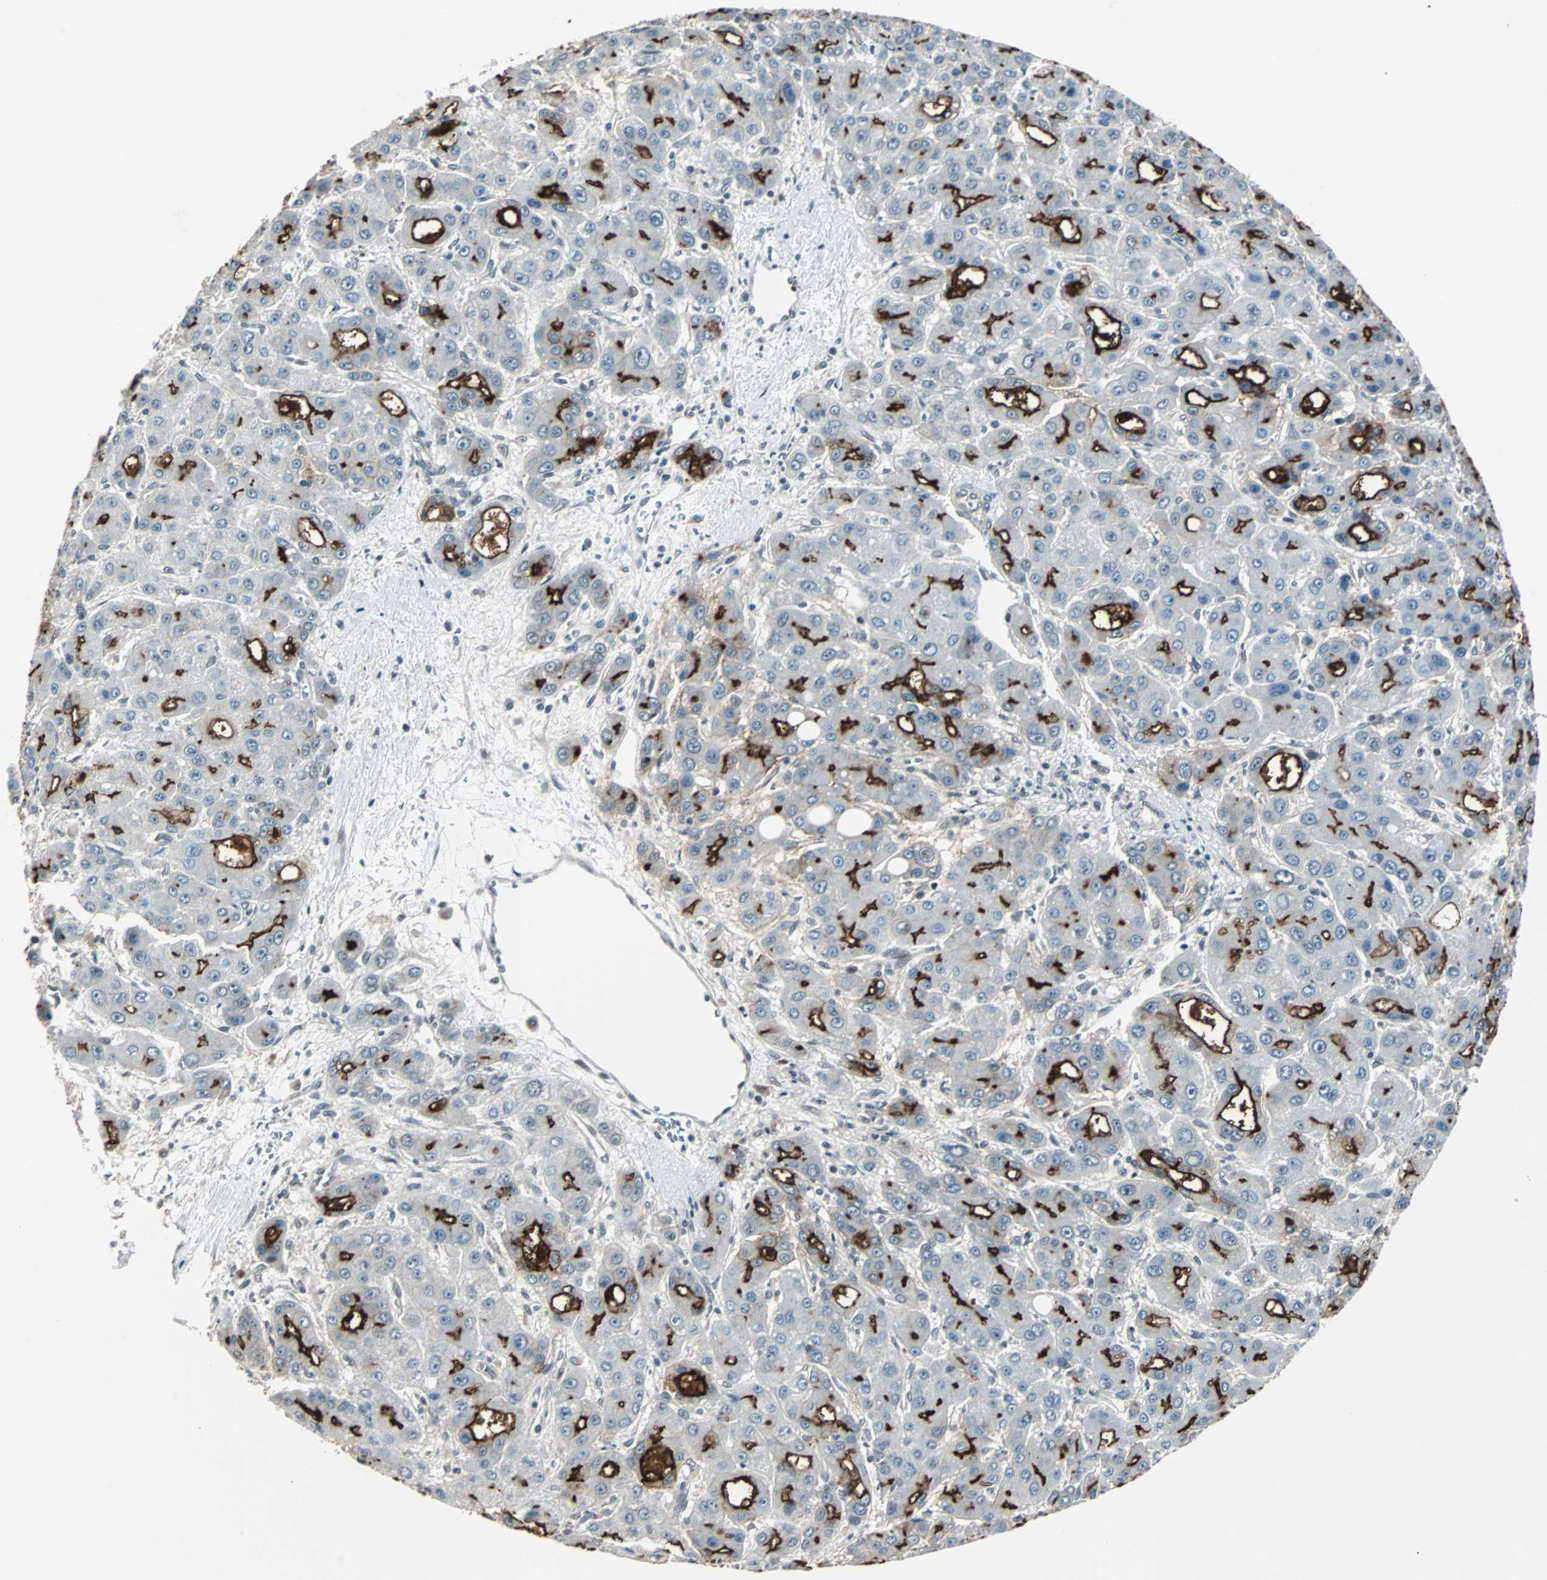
{"staining": {"intensity": "strong", "quantity": "25%-75%", "location": "cytoplasmic/membranous"}, "tissue": "liver cancer", "cell_type": "Tumor cells", "image_type": "cancer", "snomed": [{"axis": "morphology", "description": "Carcinoma, Hepatocellular, NOS"}, {"axis": "topography", "description": "Liver"}], "caption": "A brown stain labels strong cytoplasmic/membranous expression of a protein in human liver cancer (hepatocellular carcinoma) tumor cells.", "gene": "MKX", "patient": {"sex": "male", "age": 55}}